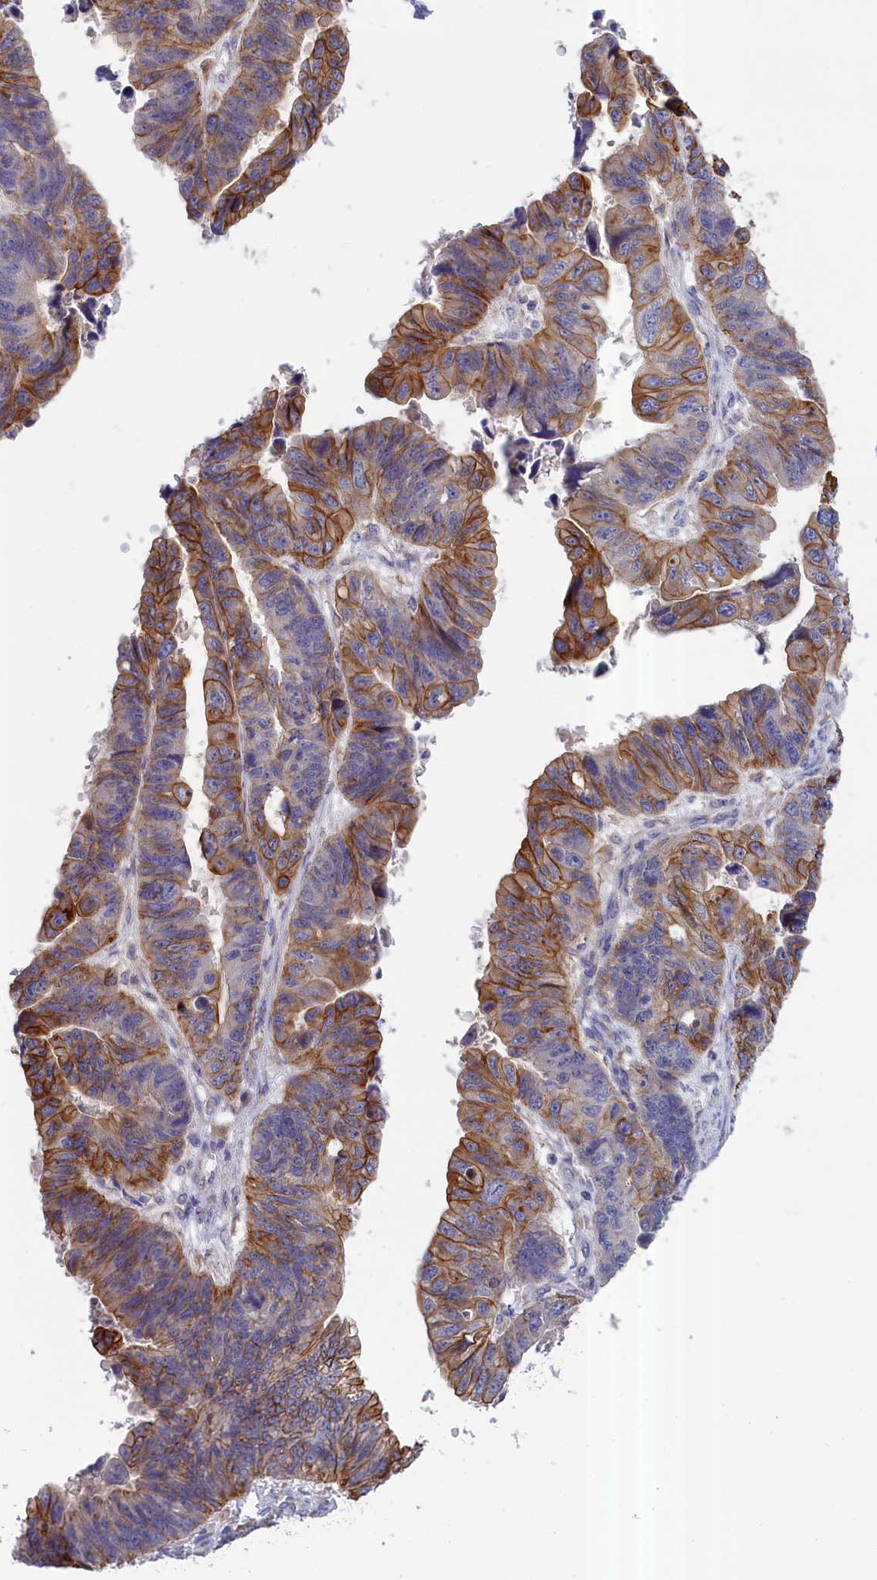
{"staining": {"intensity": "moderate", "quantity": "25%-75%", "location": "cytoplasmic/membranous"}, "tissue": "stomach cancer", "cell_type": "Tumor cells", "image_type": "cancer", "snomed": [{"axis": "morphology", "description": "Adenocarcinoma, NOS"}, {"axis": "topography", "description": "Stomach"}], "caption": "A brown stain highlights moderate cytoplasmic/membranous staining of a protein in stomach cancer tumor cells.", "gene": "COL19A1", "patient": {"sex": "male", "age": 59}}